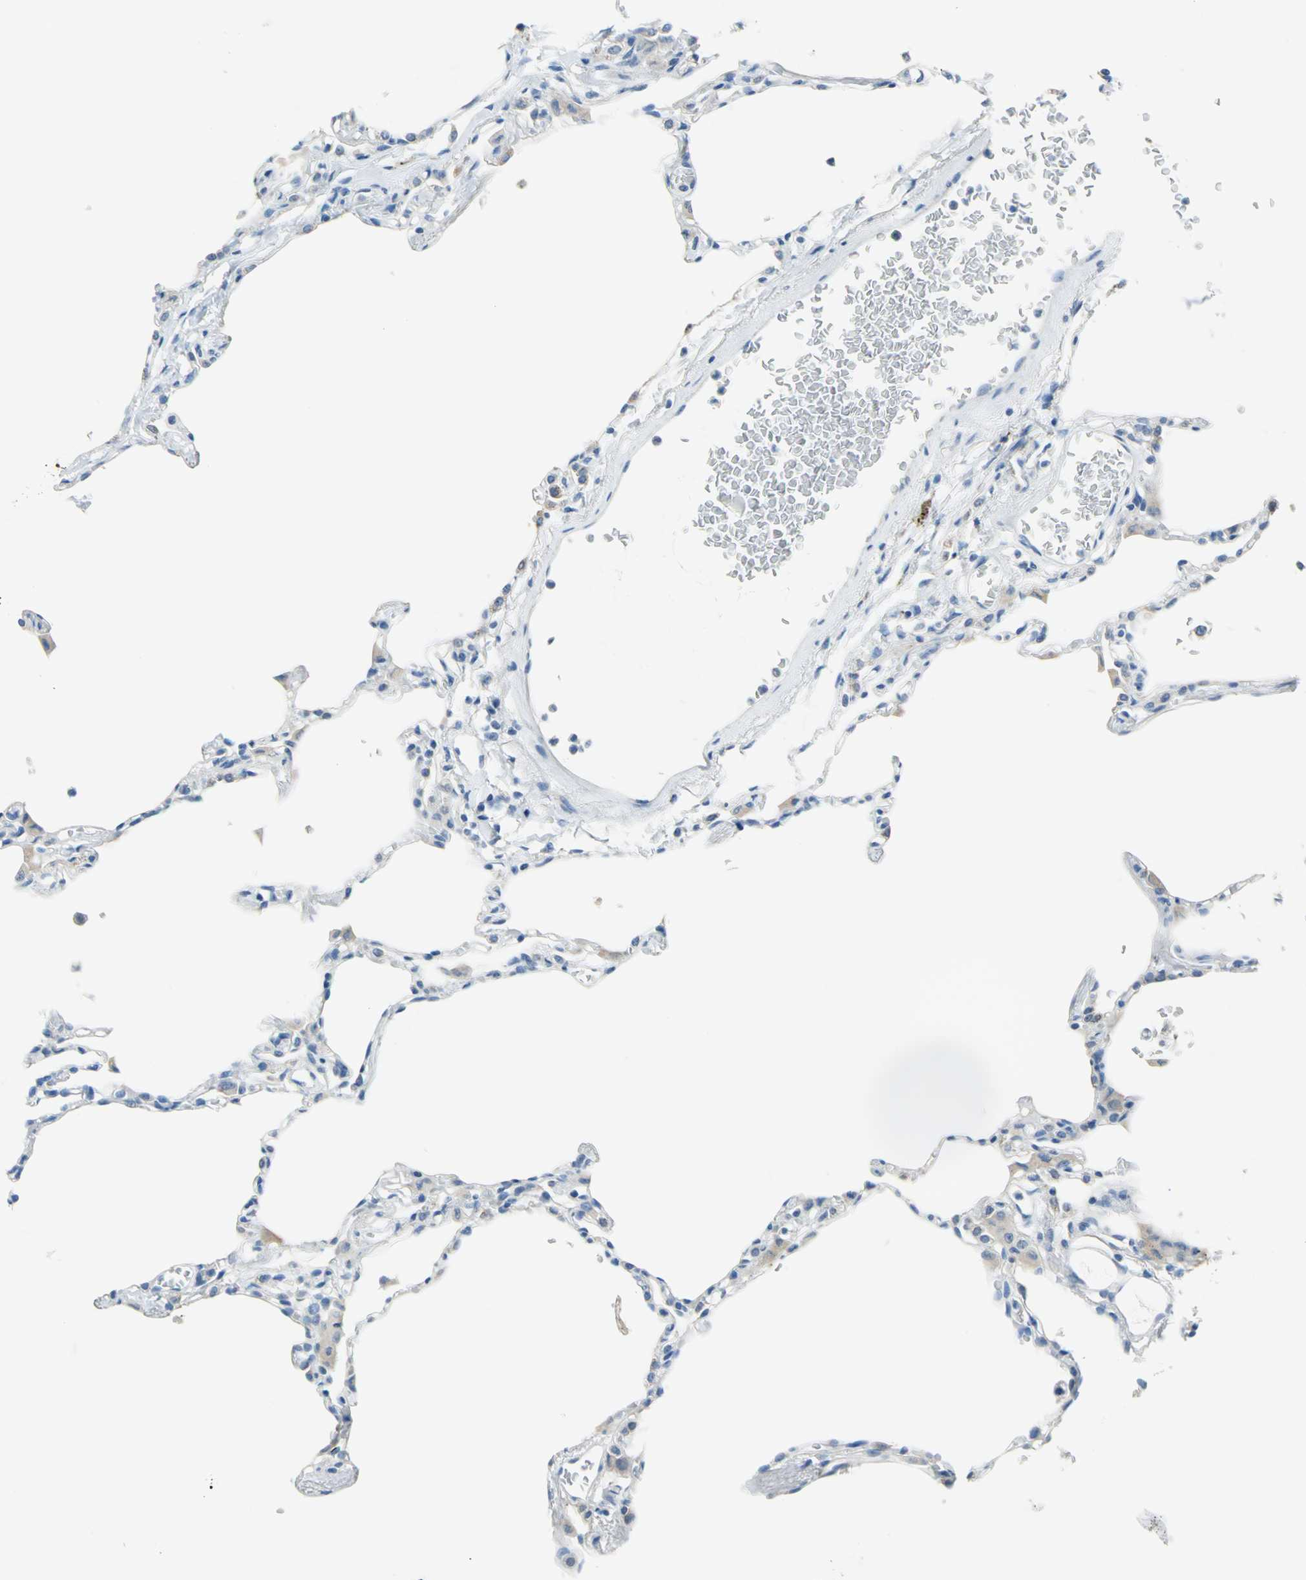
{"staining": {"intensity": "negative", "quantity": "none", "location": "none"}, "tissue": "lung", "cell_type": "Alveolar cells", "image_type": "normal", "snomed": [{"axis": "morphology", "description": "Normal tissue, NOS"}, {"axis": "topography", "description": "Lung"}], "caption": "This is an immunohistochemistry (IHC) photomicrograph of normal lung. There is no staining in alveolar cells.", "gene": "MUC4", "patient": {"sex": "female", "age": 49}}